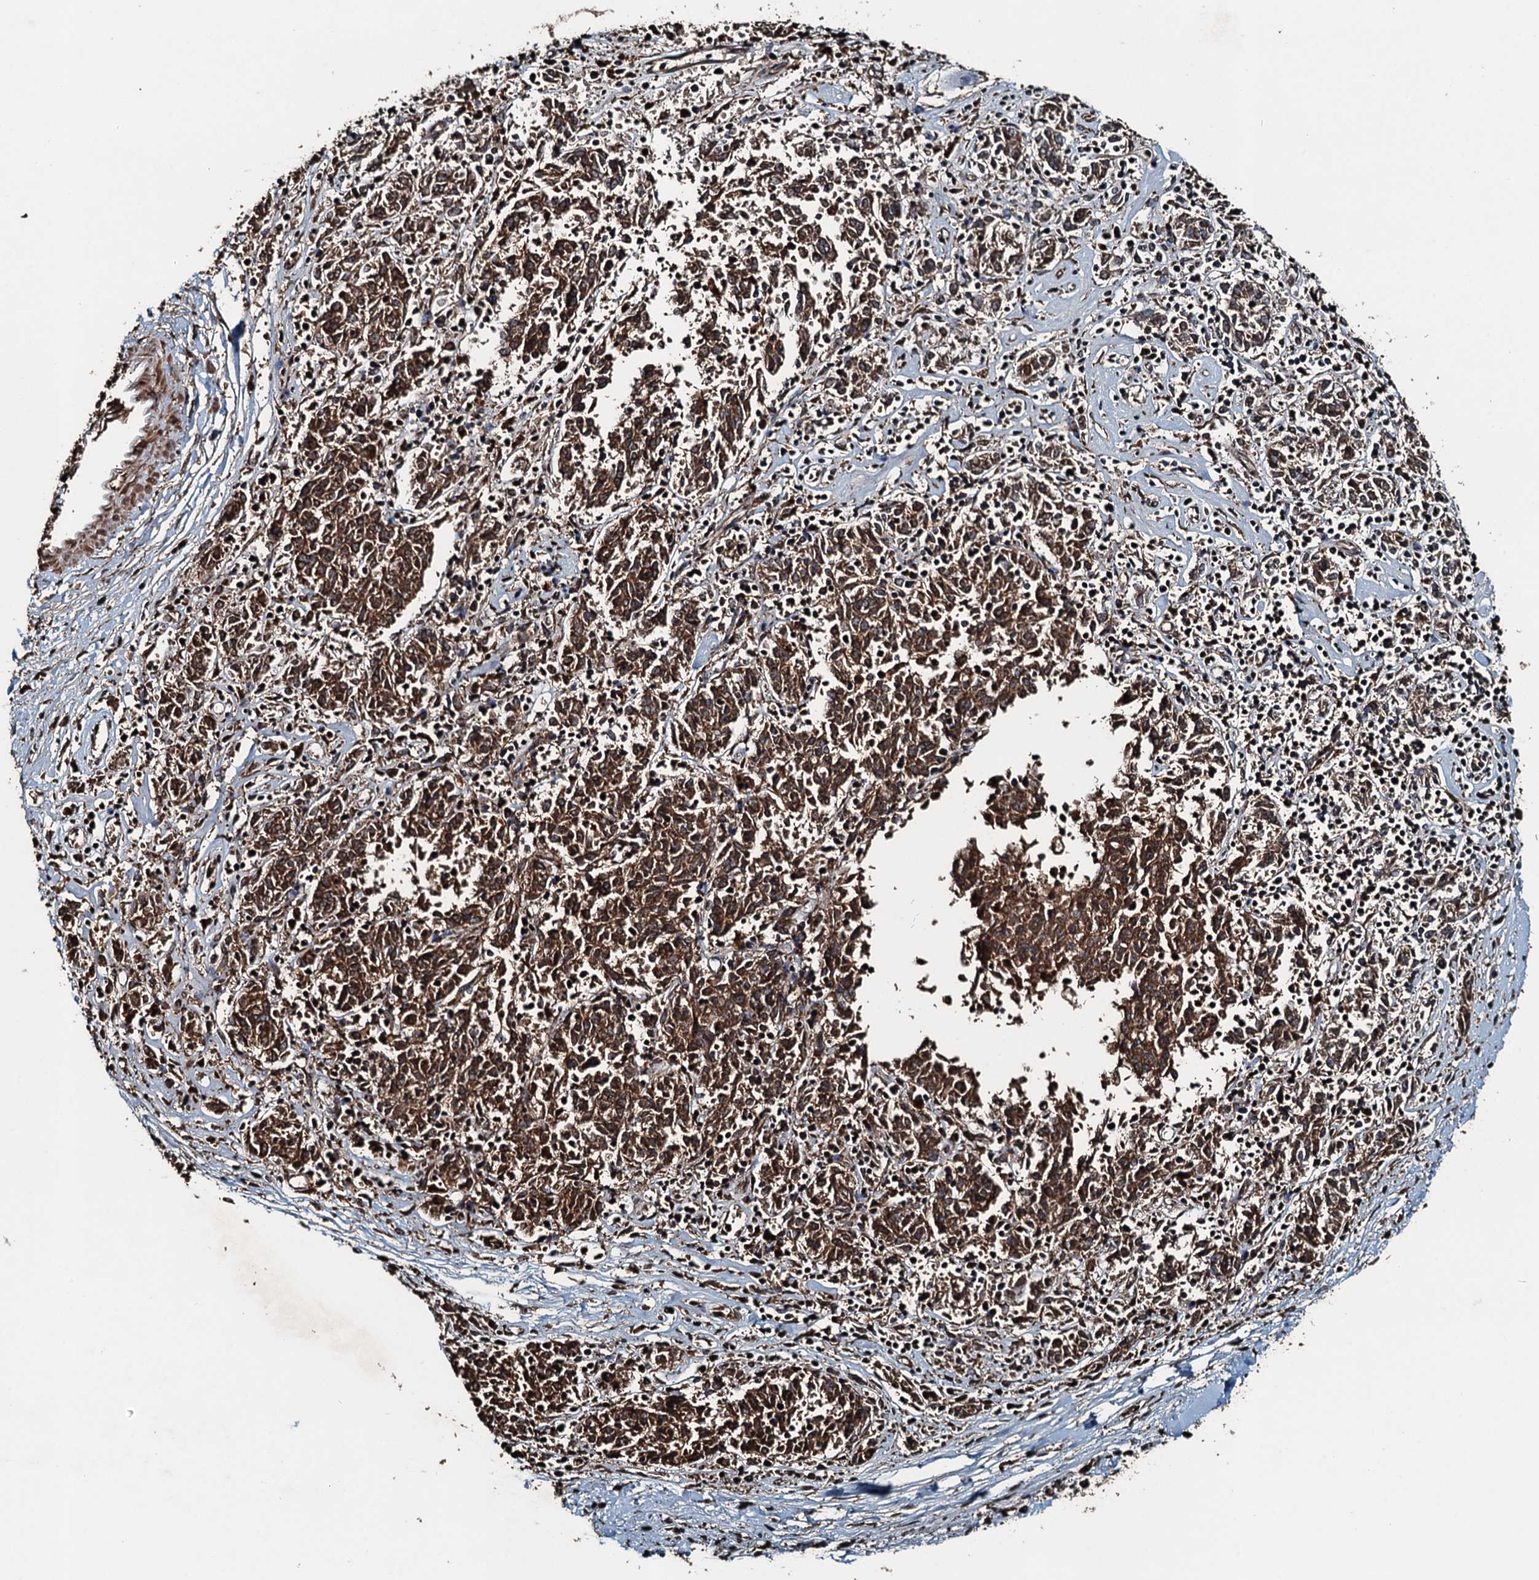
{"staining": {"intensity": "moderate", "quantity": ">75%", "location": "cytoplasmic/membranous"}, "tissue": "melanoma", "cell_type": "Tumor cells", "image_type": "cancer", "snomed": [{"axis": "morphology", "description": "Malignant melanoma, NOS"}, {"axis": "topography", "description": "Skin"}], "caption": "Melanoma tissue reveals moderate cytoplasmic/membranous expression in approximately >75% of tumor cells", "gene": "TCTN1", "patient": {"sex": "female", "age": 72}}